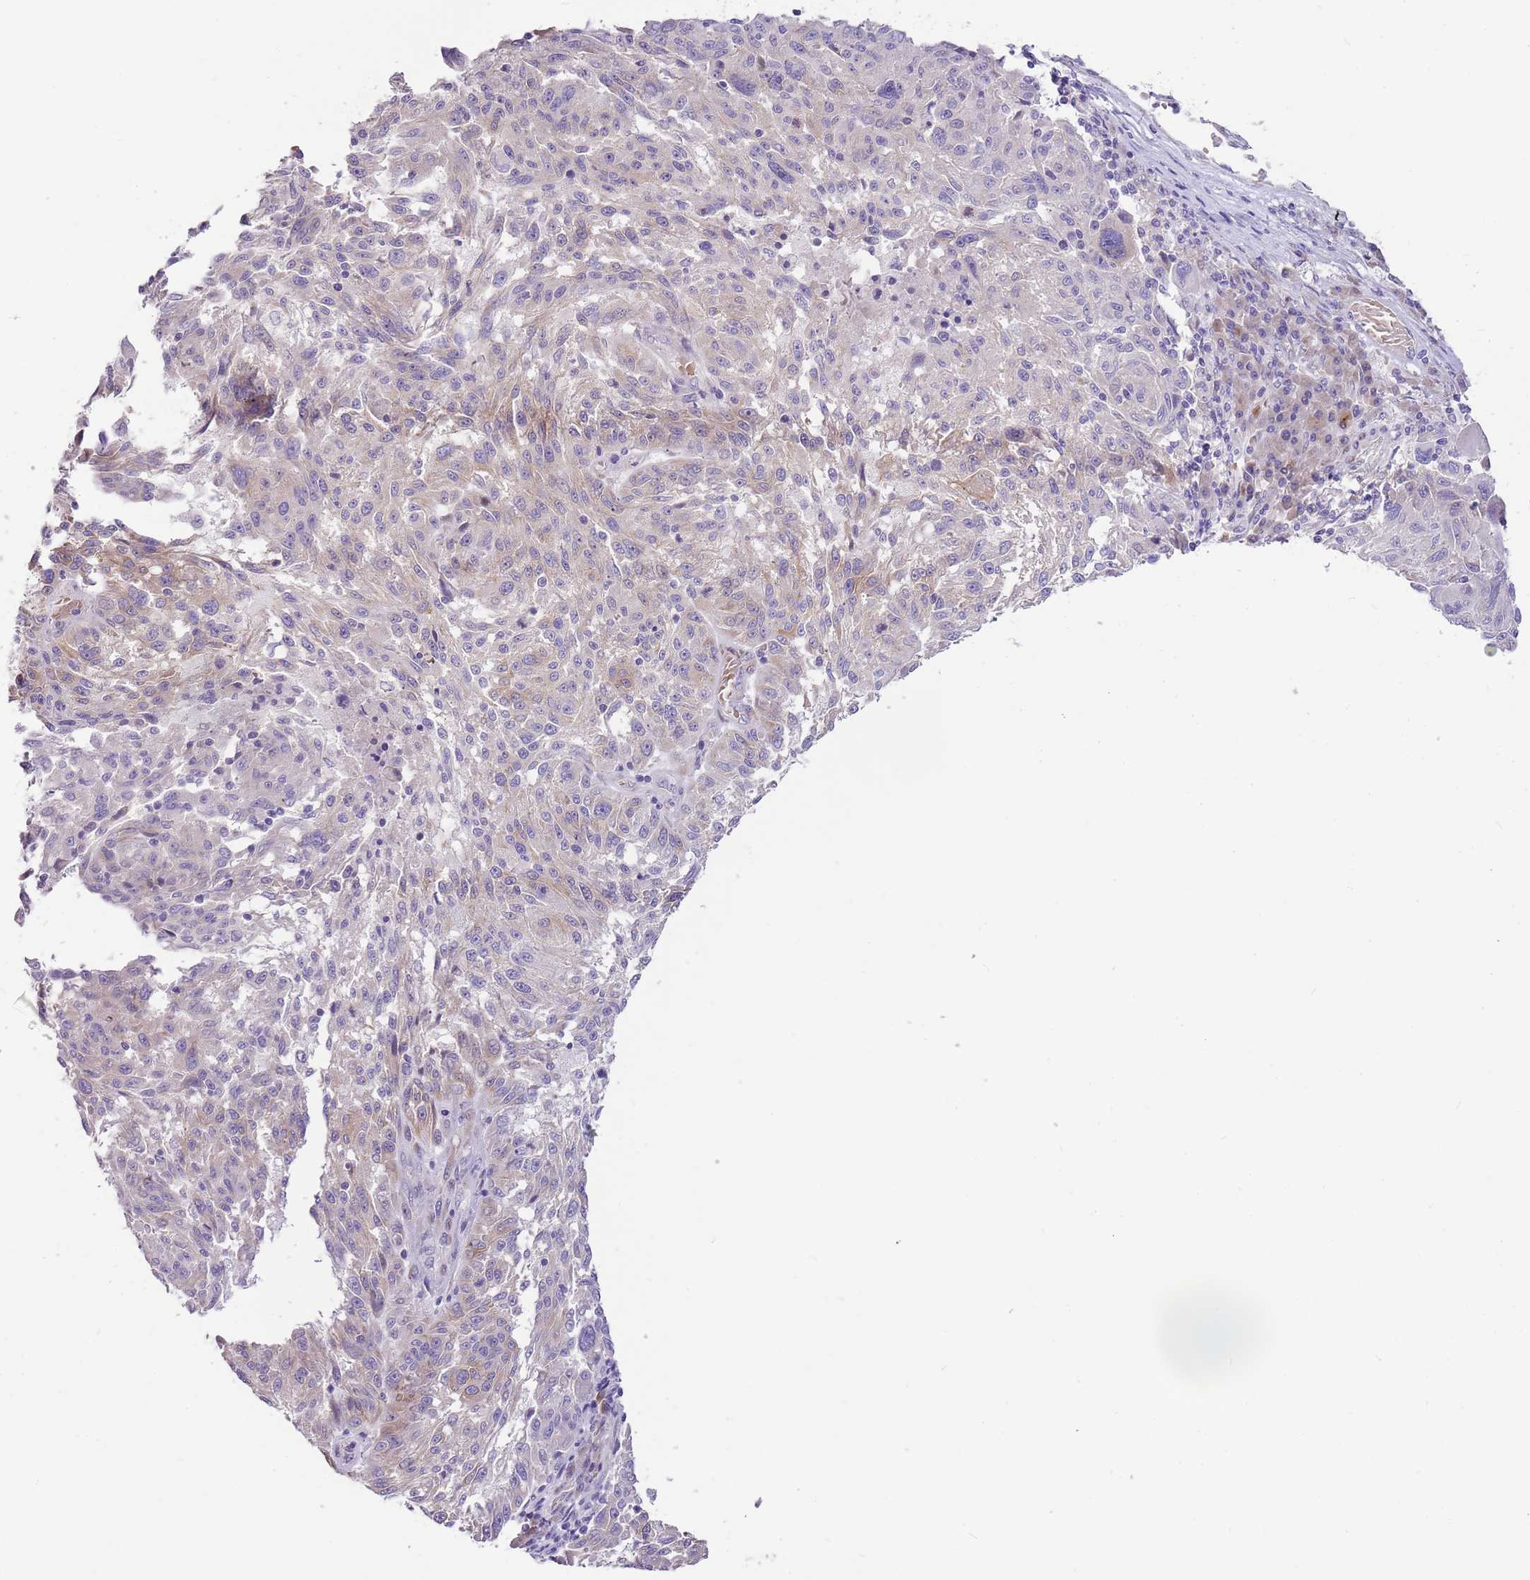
{"staining": {"intensity": "weak", "quantity": "<25%", "location": "cytoplasmic/membranous"}, "tissue": "melanoma", "cell_type": "Tumor cells", "image_type": "cancer", "snomed": [{"axis": "morphology", "description": "Malignant melanoma, NOS"}, {"axis": "topography", "description": "Skin"}], "caption": "The immunohistochemistry histopathology image has no significant positivity in tumor cells of malignant melanoma tissue. (DAB immunohistochemistry (IHC) with hematoxylin counter stain).", "gene": "RFK", "patient": {"sex": "male", "age": 53}}